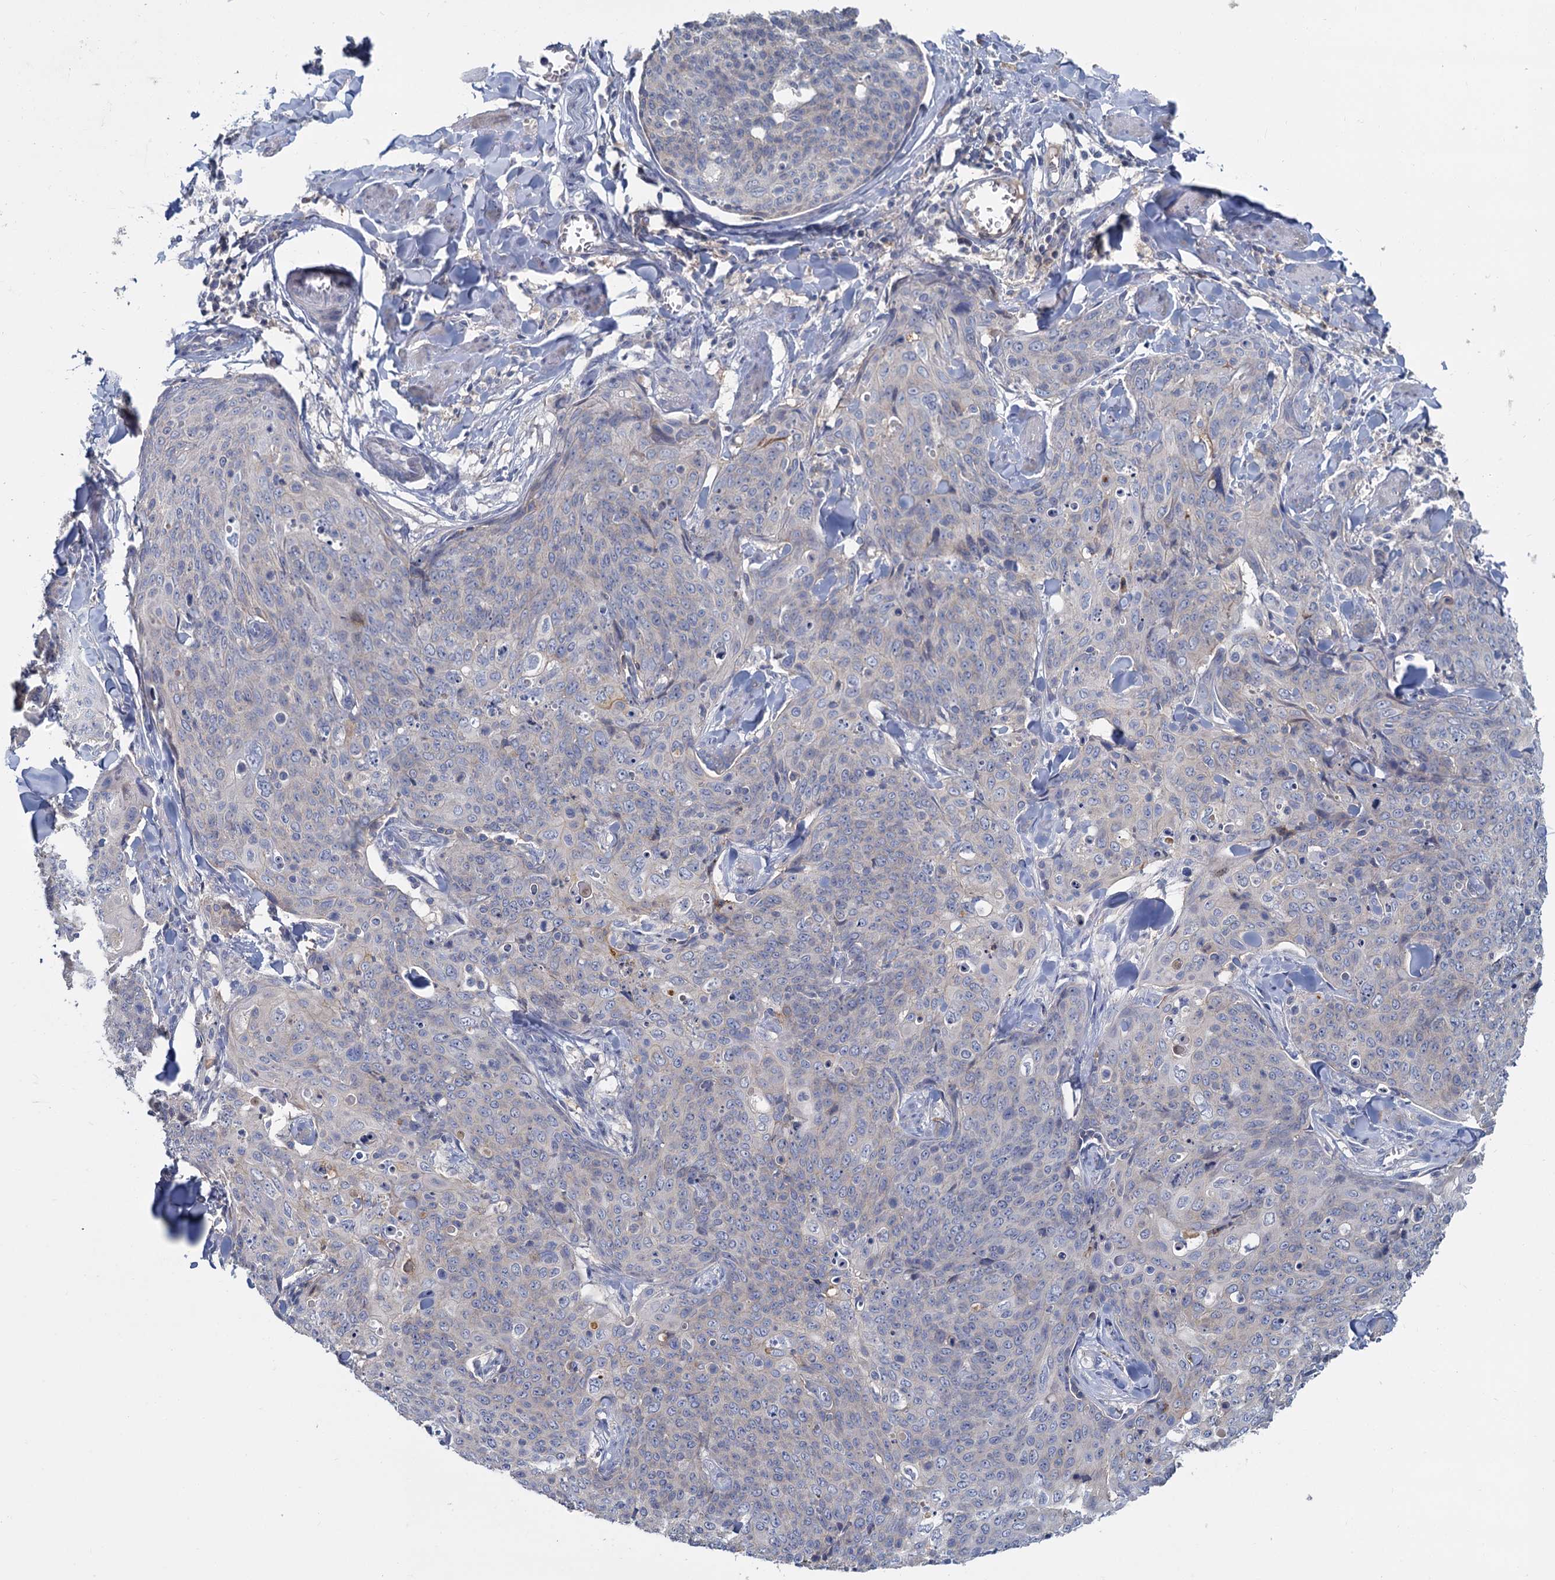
{"staining": {"intensity": "negative", "quantity": "none", "location": "none"}, "tissue": "skin cancer", "cell_type": "Tumor cells", "image_type": "cancer", "snomed": [{"axis": "morphology", "description": "Squamous cell carcinoma, NOS"}, {"axis": "topography", "description": "Skin"}, {"axis": "topography", "description": "Vulva"}], "caption": "This histopathology image is of skin squamous cell carcinoma stained with immunohistochemistry to label a protein in brown with the nuclei are counter-stained blue. There is no expression in tumor cells.", "gene": "ACSM3", "patient": {"sex": "female", "age": 85}}